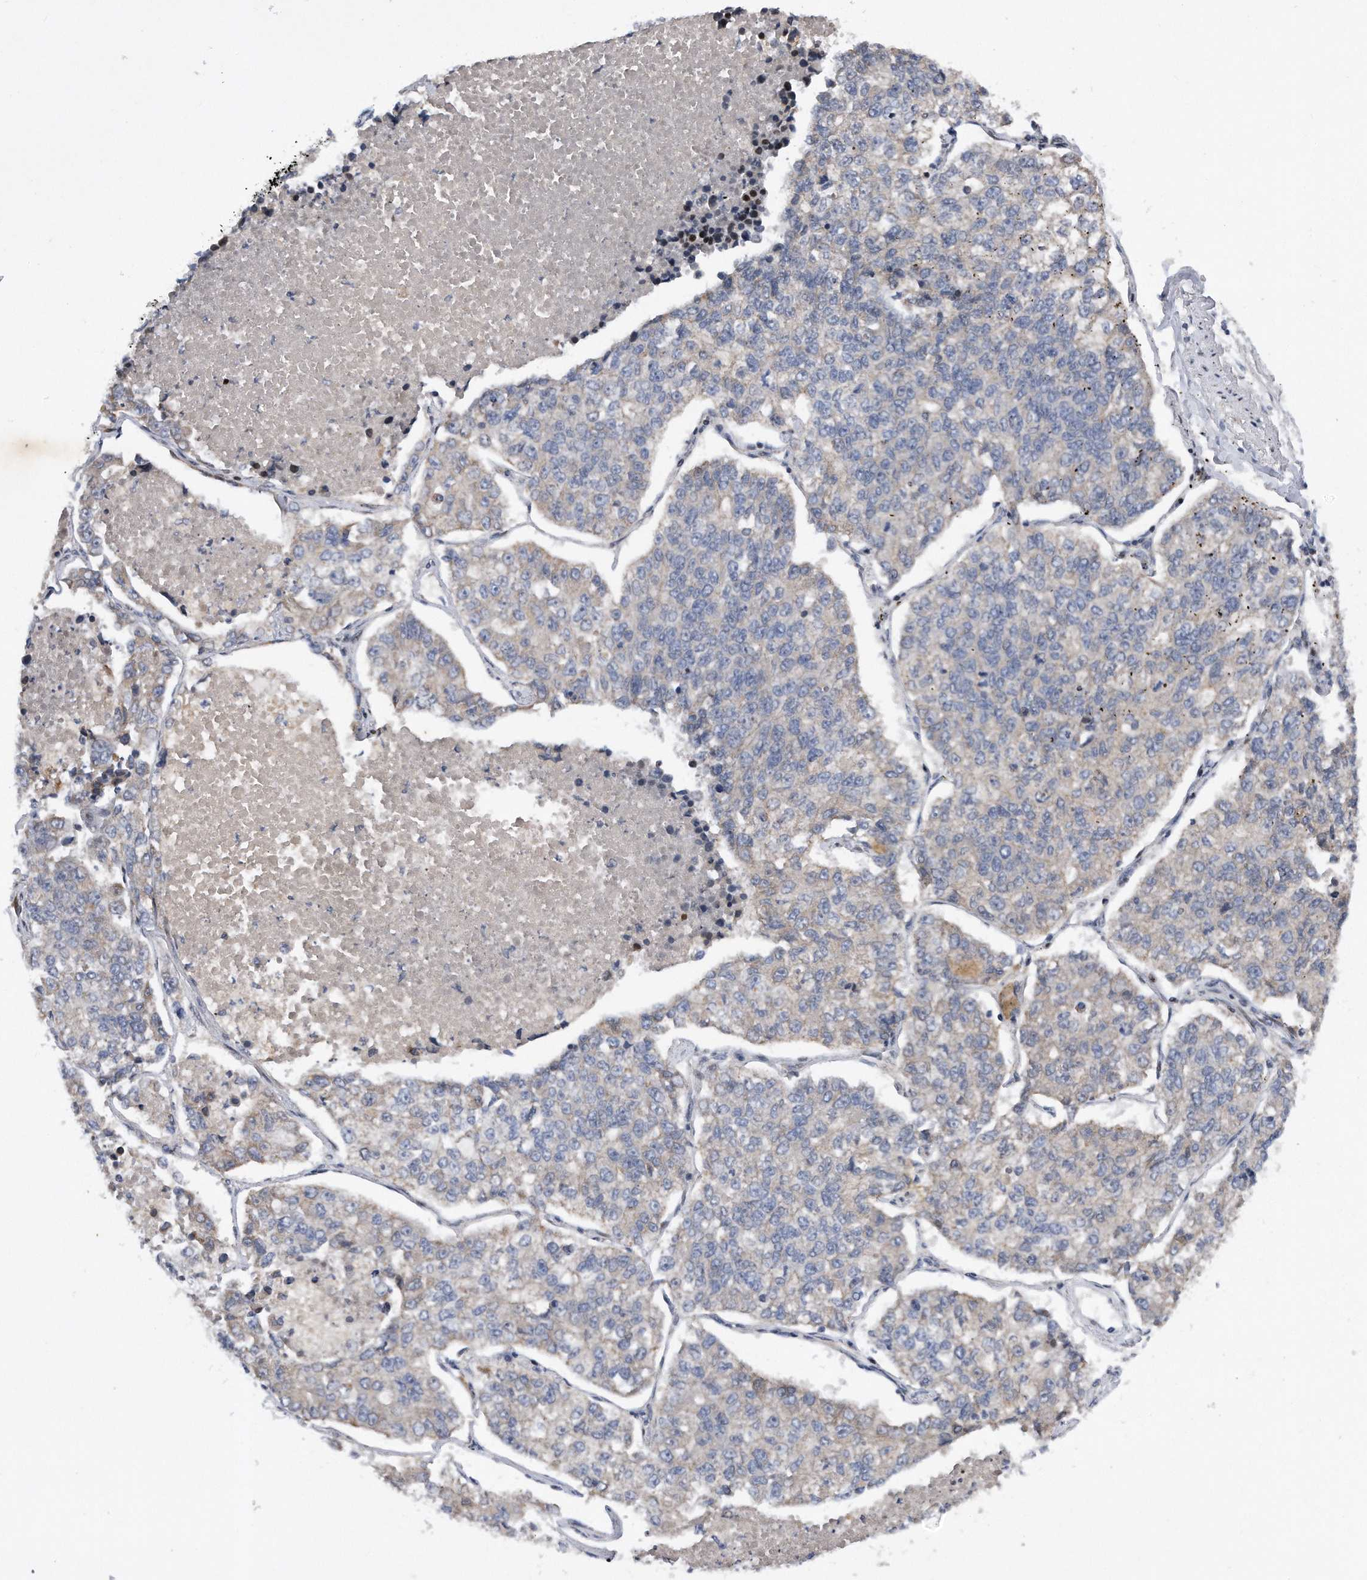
{"staining": {"intensity": "negative", "quantity": "none", "location": "none"}, "tissue": "lung cancer", "cell_type": "Tumor cells", "image_type": "cancer", "snomed": [{"axis": "morphology", "description": "Adenocarcinoma, NOS"}, {"axis": "topography", "description": "Lung"}], "caption": "This histopathology image is of lung adenocarcinoma stained with immunohistochemistry (IHC) to label a protein in brown with the nuclei are counter-stained blue. There is no positivity in tumor cells.", "gene": "CDH12", "patient": {"sex": "male", "age": 49}}